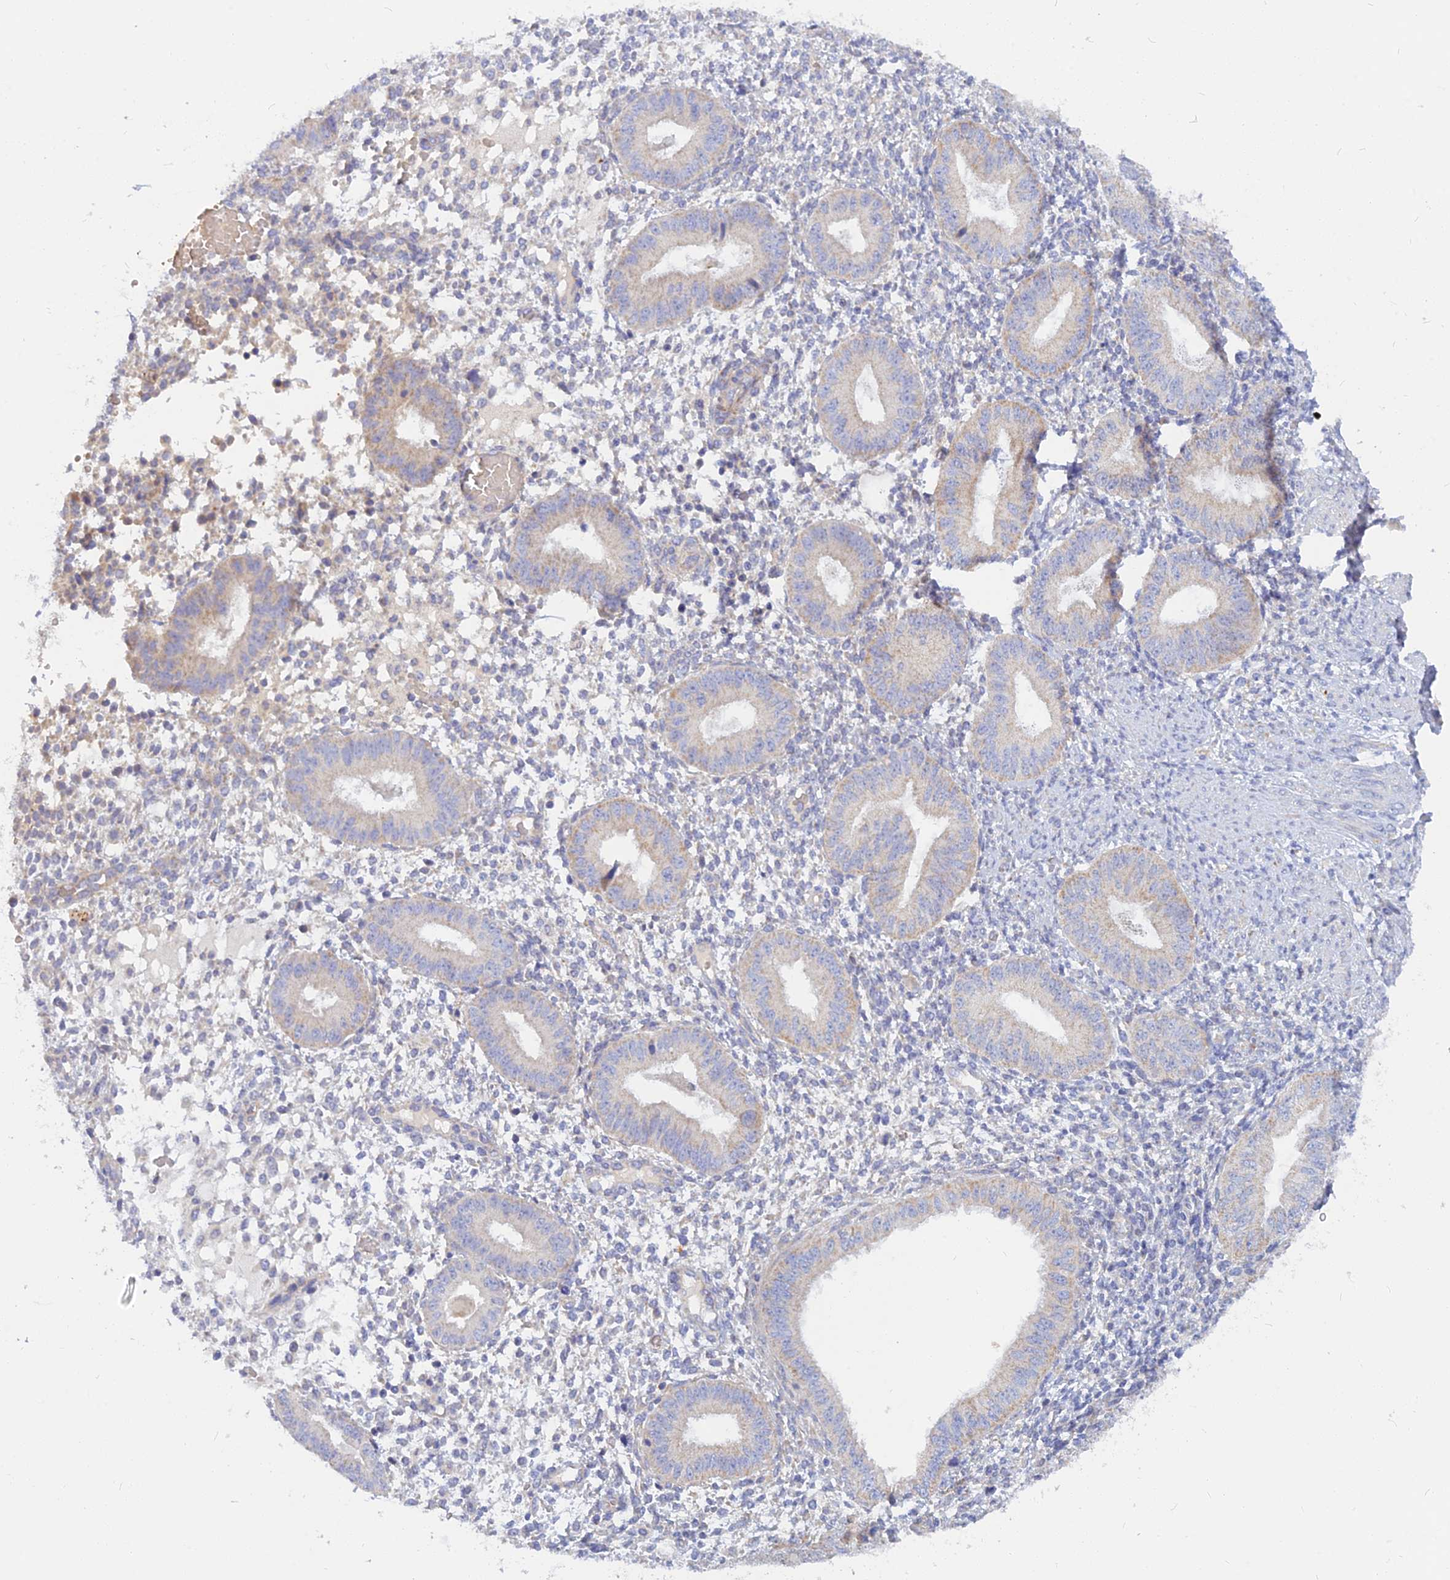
{"staining": {"intensity": "negative", "quantity": "none", "location": "none"}, "tissue": "endometrium", "cell_type": "Cells in endometrial stroma", "image_type": "normal", "snomed": [{"axis": "morphology", "description": "Normal tissue, NOS"}, {"axis": "topography", "description": "Endometrium"}], "caption": "High magnification brightfield microscopy of benign endometrium stained with DAB (3,3'-diaminobenzidine) (brown) and counterstained with hematoxylin (blue): cells in endometrial stroma show no significant positivity.", "gene": "CACNA1B", "patient": {"sex": "female", "age": 49}}